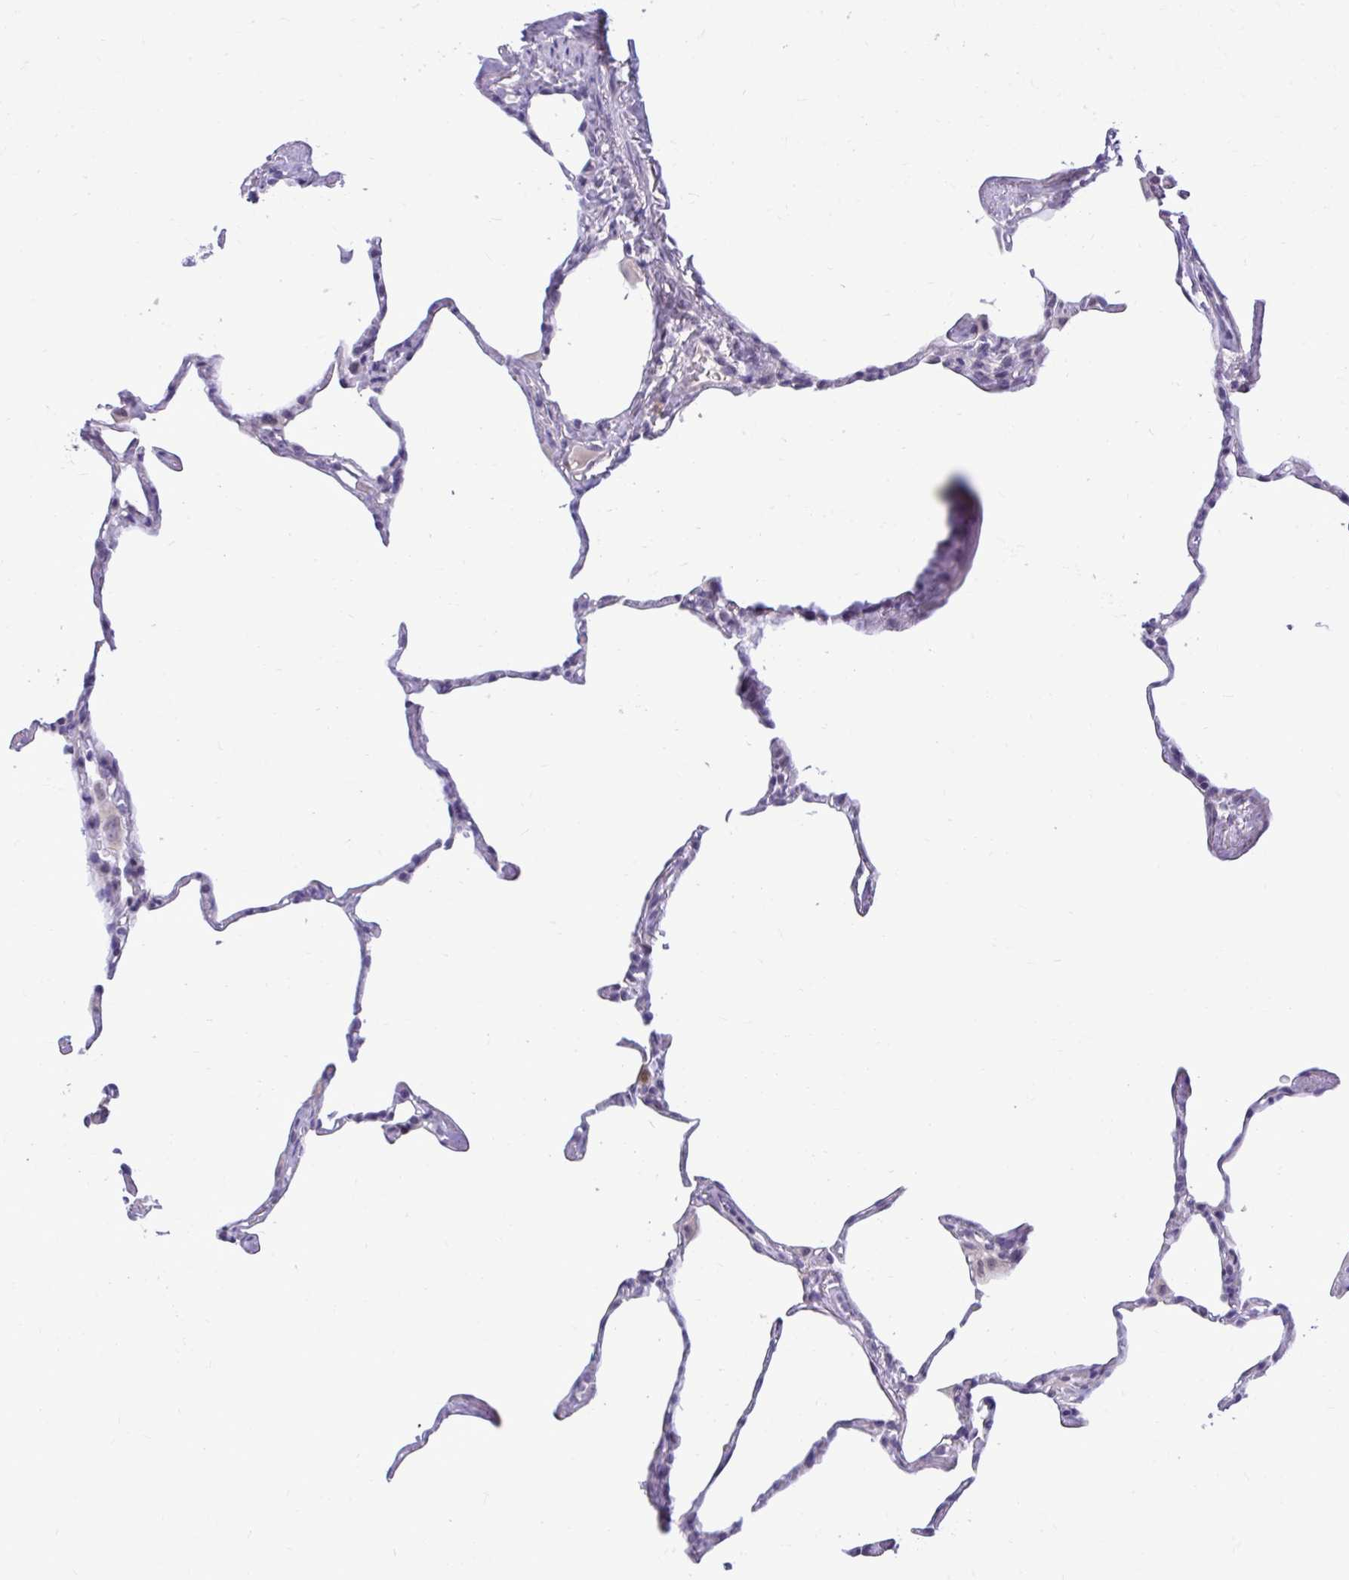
{"staining": {"intensity": "negative", "quantity": "none", "location": "none"}, "tissue": "lung", "cell_type": "Alveolar cells", "image_type": "normal", "snomed": [{"axis": "morphology", "description": "Normal tissue, NOS"}, {"axis": "topography", "description": "Lung"}], "caption": "DAB (3,3'-diaminobenzidine) immunohistochemical staining of benign lung exhibits no significant positivity in alveolar cells.", "gene": "CDC20", "patient": {"sex": "male", "age": 65}}